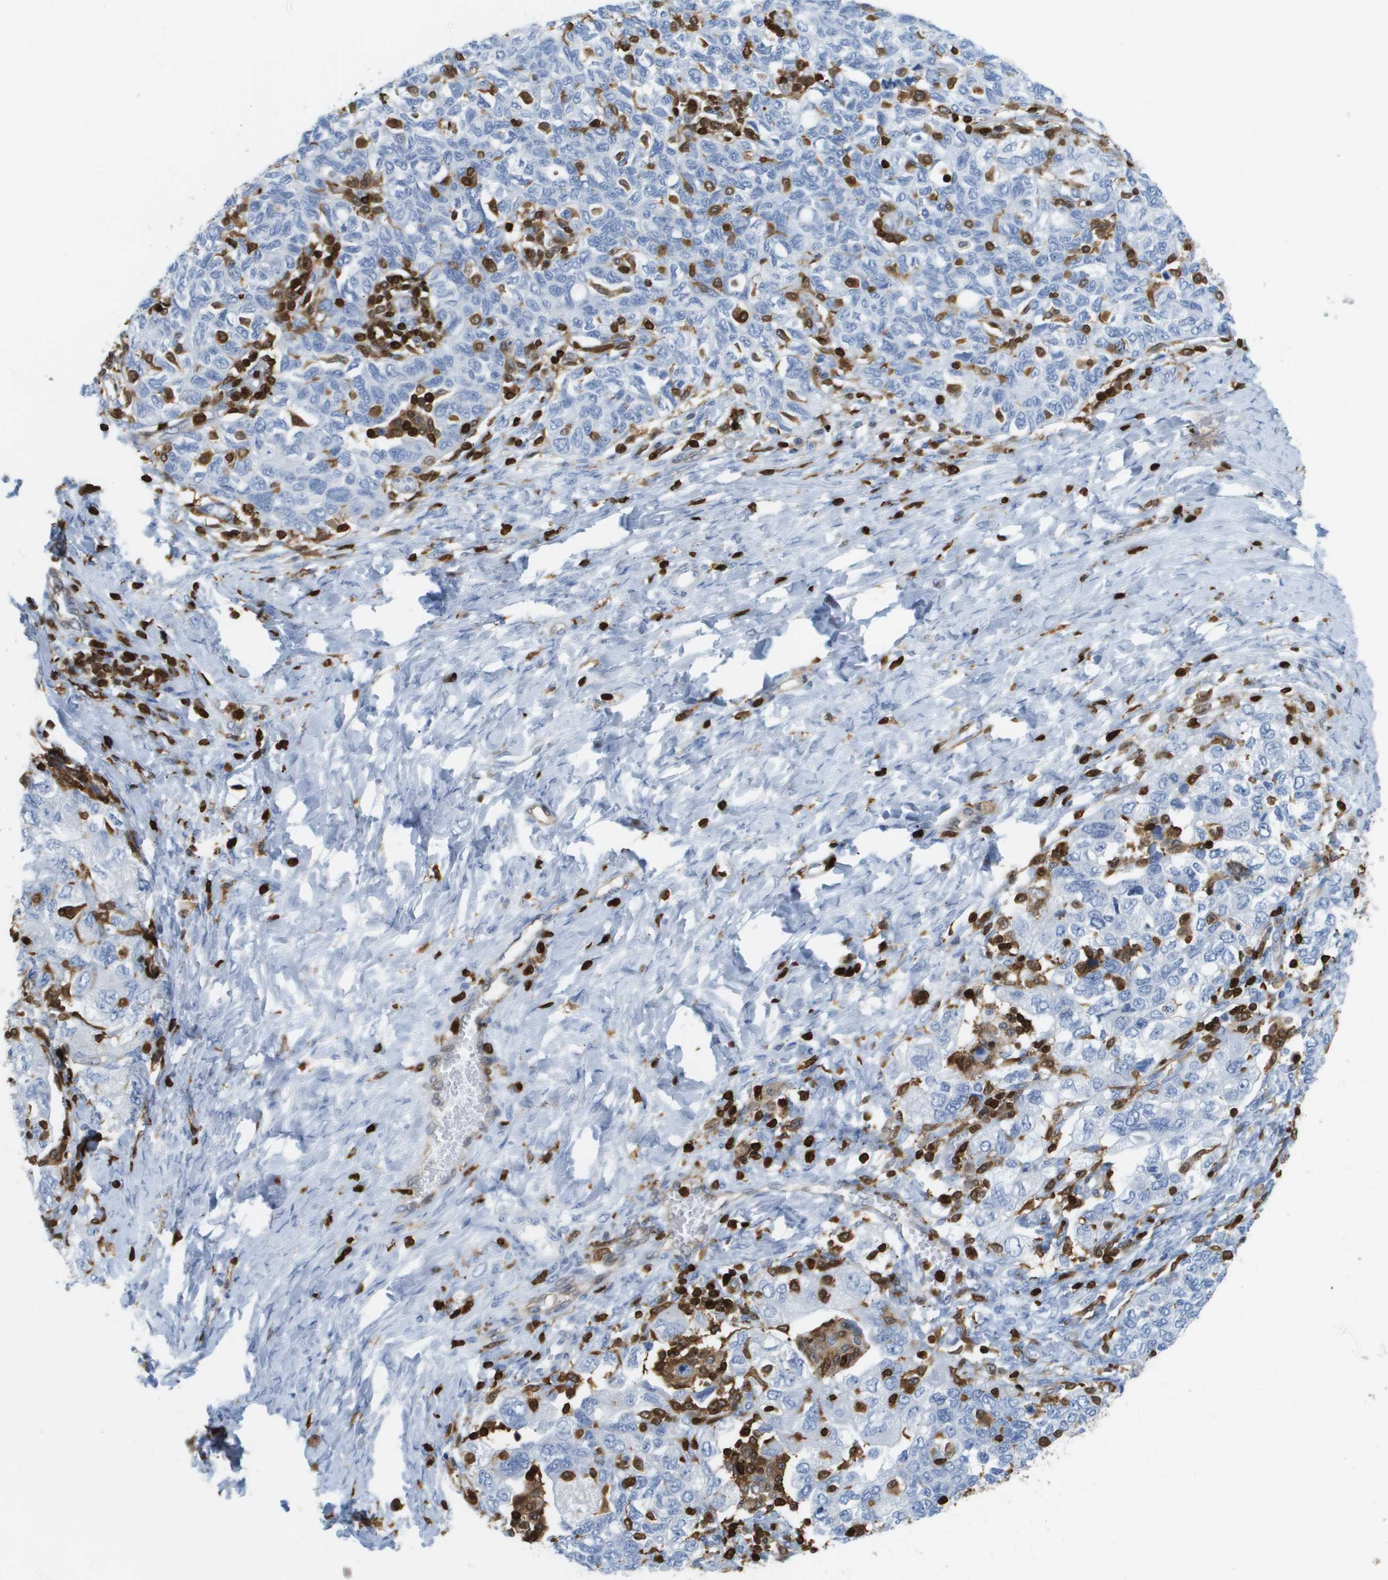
{"staining": {"intensity": "negative", "quantity": "none", "location": "none"}, "tissue": "ovarian cancer", "cell_type": "Tumor cells", "image_type": "cancer", "snomed": [{"axis": "morphology", "description": "Carcinoma, NOS"}, {"axis": "morphology", "description": "Cystadenocarcinoma, serous, NOS"}, {"axis": "topography", "description": "Ovary"}], "caption": "IHC photomicrograph of ovarian cancer (carcinoma) stained for a protein (brown), which shows no expression in tumor cells.", "gene": "DOCK5", "patient": {"sex": "female", "age": 69}}